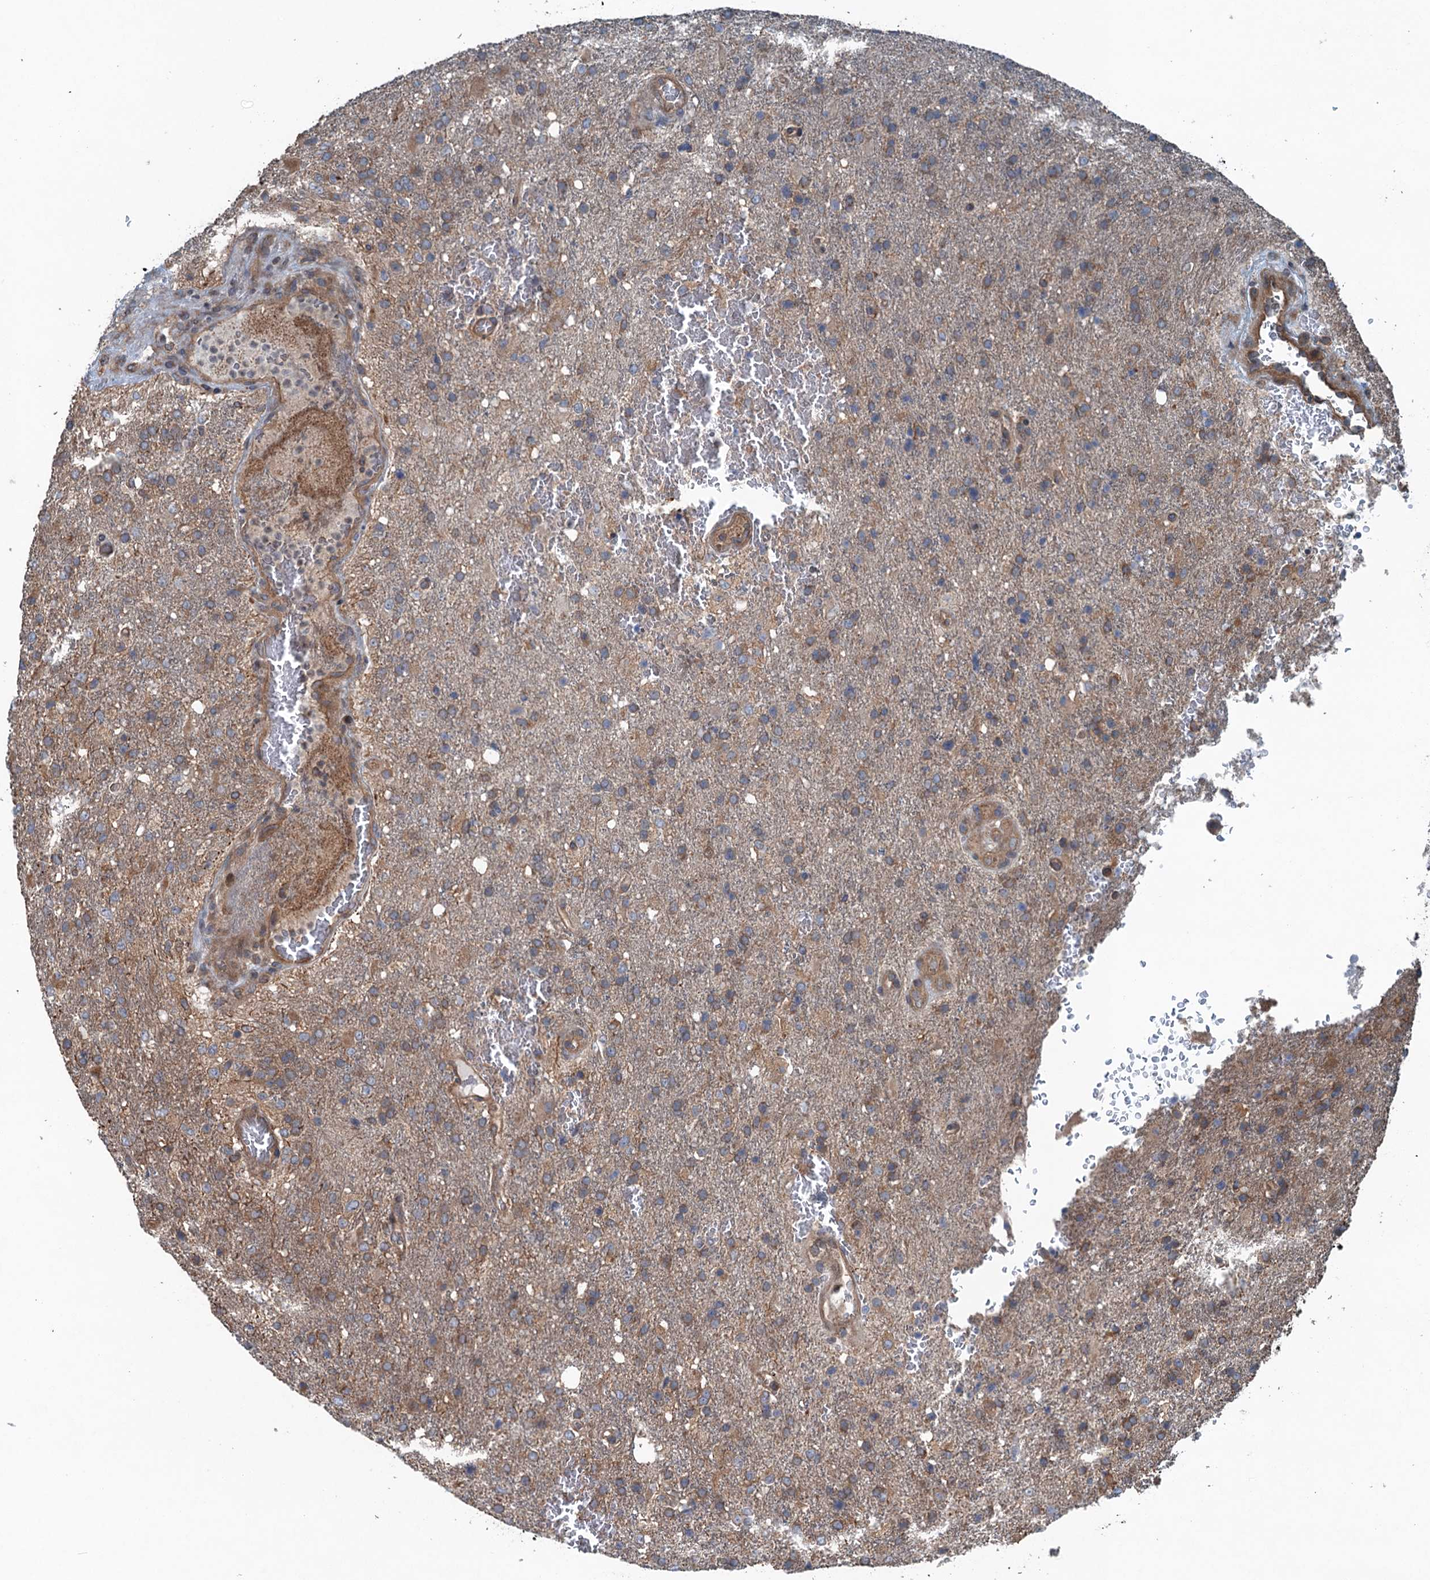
{"staining": {"intensity": "weak", "quantity": ">75%", "location": "cytoplasmic/membranous"}, "tissue": "glioma", "cell_type": "Tumor cells", "image_type": "cancer", "snomed": [{"axis": "morphology", "description": "Glioma, malignant, High grade"}, {"axis": "topography", "description": "Brain"}], "caption": "Immunohistochemistry (IHC) (DAB) staining of human glioma demonstrates weak cytoplasmic/membranous protein positivity in approximately >75% of tumor cells. The staining was performed using DAB to visualize the protein expression in brown, while the nuclei were stained in blue with hematoxylin (Magnification: 20x).", "gene": "TRAPPC8", "patient": {"sex": "female", "age": 74}}